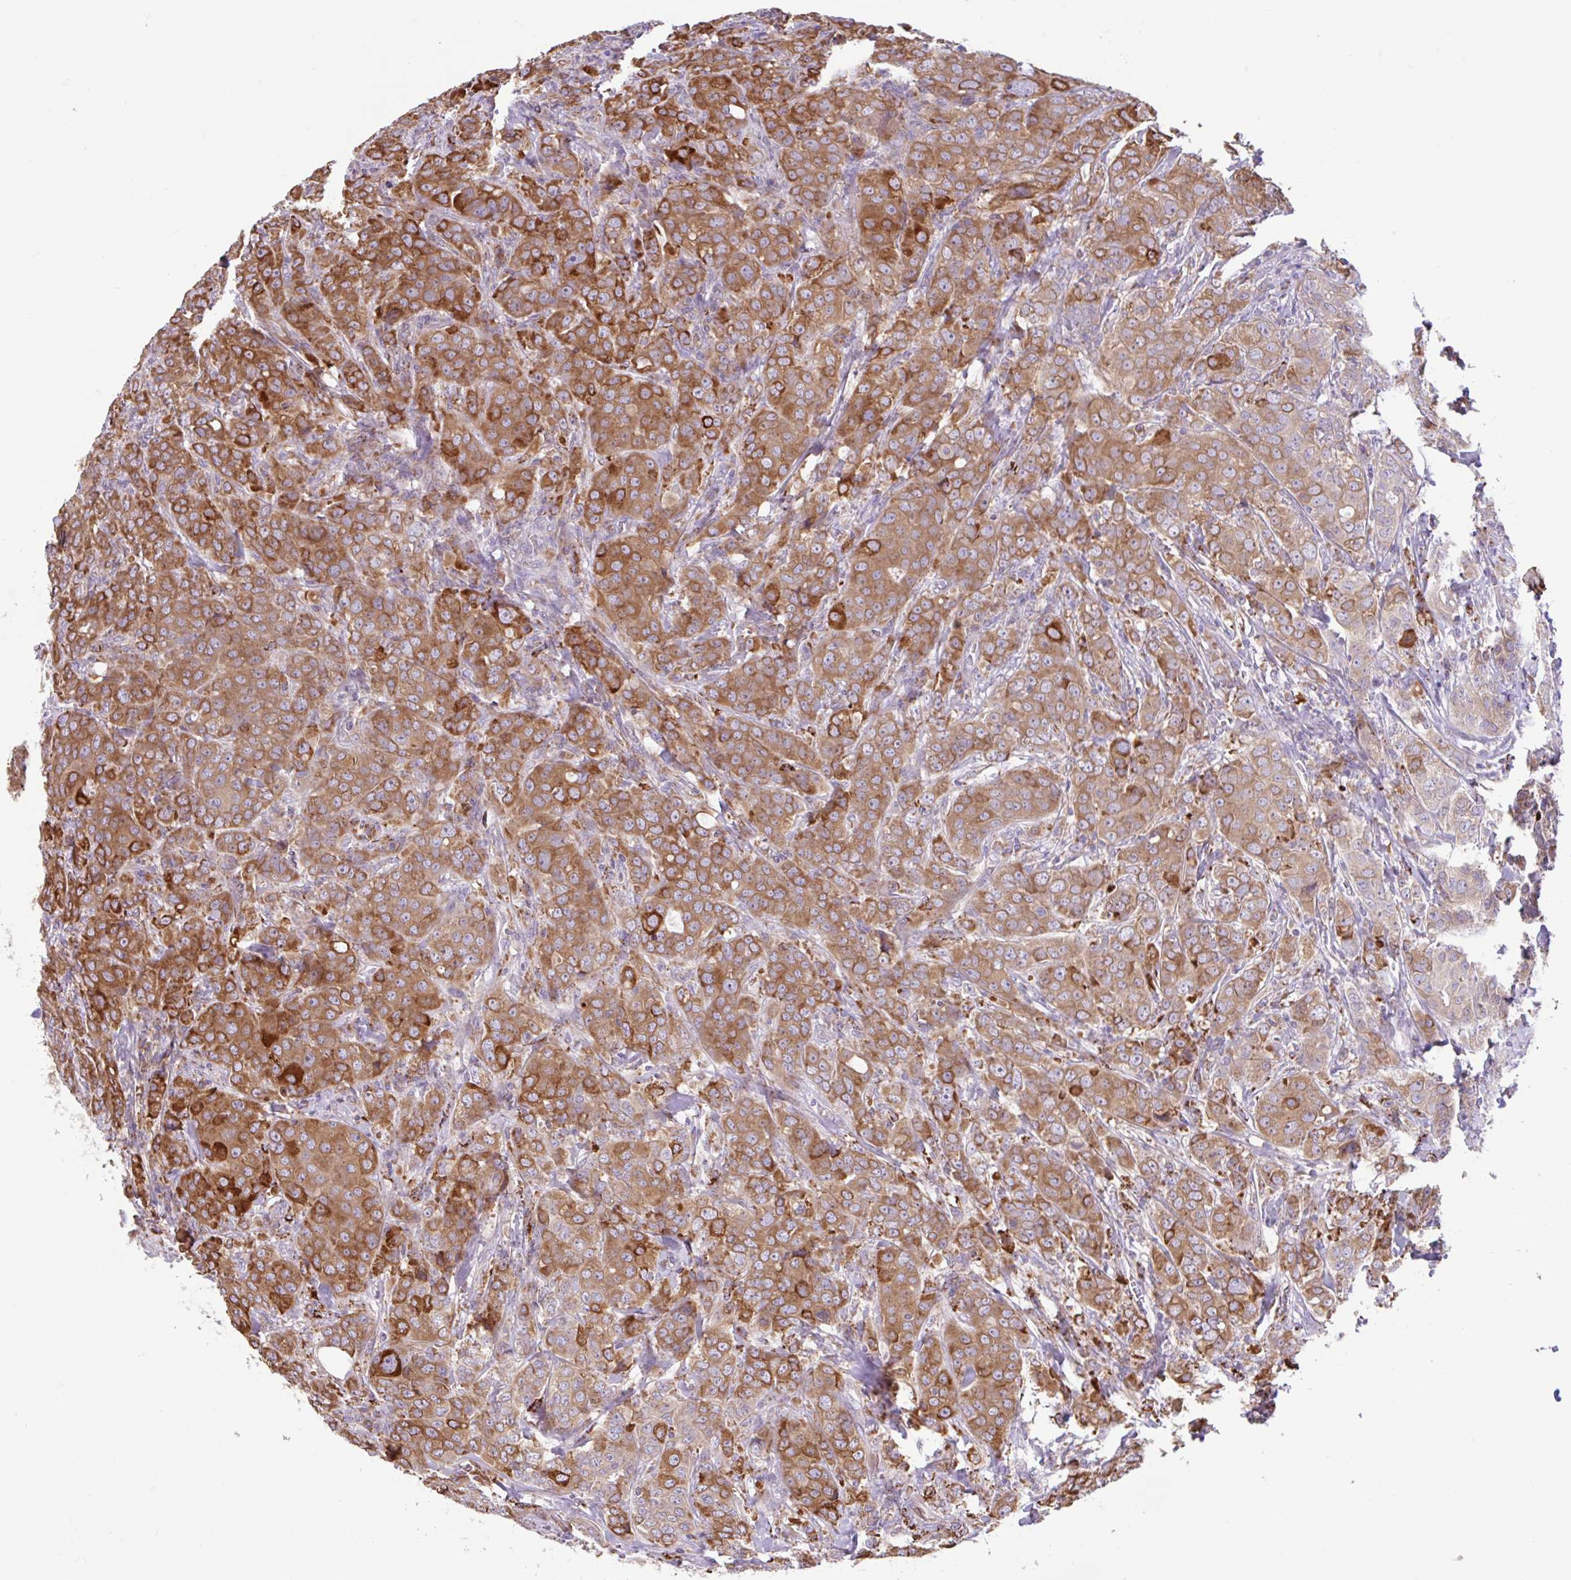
{"staining": {"intensity": "moderate", "quantity": ">75%", "location": "cytoplasmic/membranous"}, "tissue": "breast cancer", "cell_type": "Tumor cells", "image_type": "cancer", "snomed": [{"axis": "morphology", "description": "Duct carcinoma"}, {"axis": "topography", "description": "Breast"}], "caption": "Immunohistochemistry micrograph of neoplastic tissue: human breast cancer stained using IHC shows medium levels of moderate protein expression localized specifically in the cytoplasmic/membranous of tumor cells, appearing as a cytoplasmic/membranous brown color.", "gene": "RALBP1", "patient": {"sex": "female", "age": 43}}